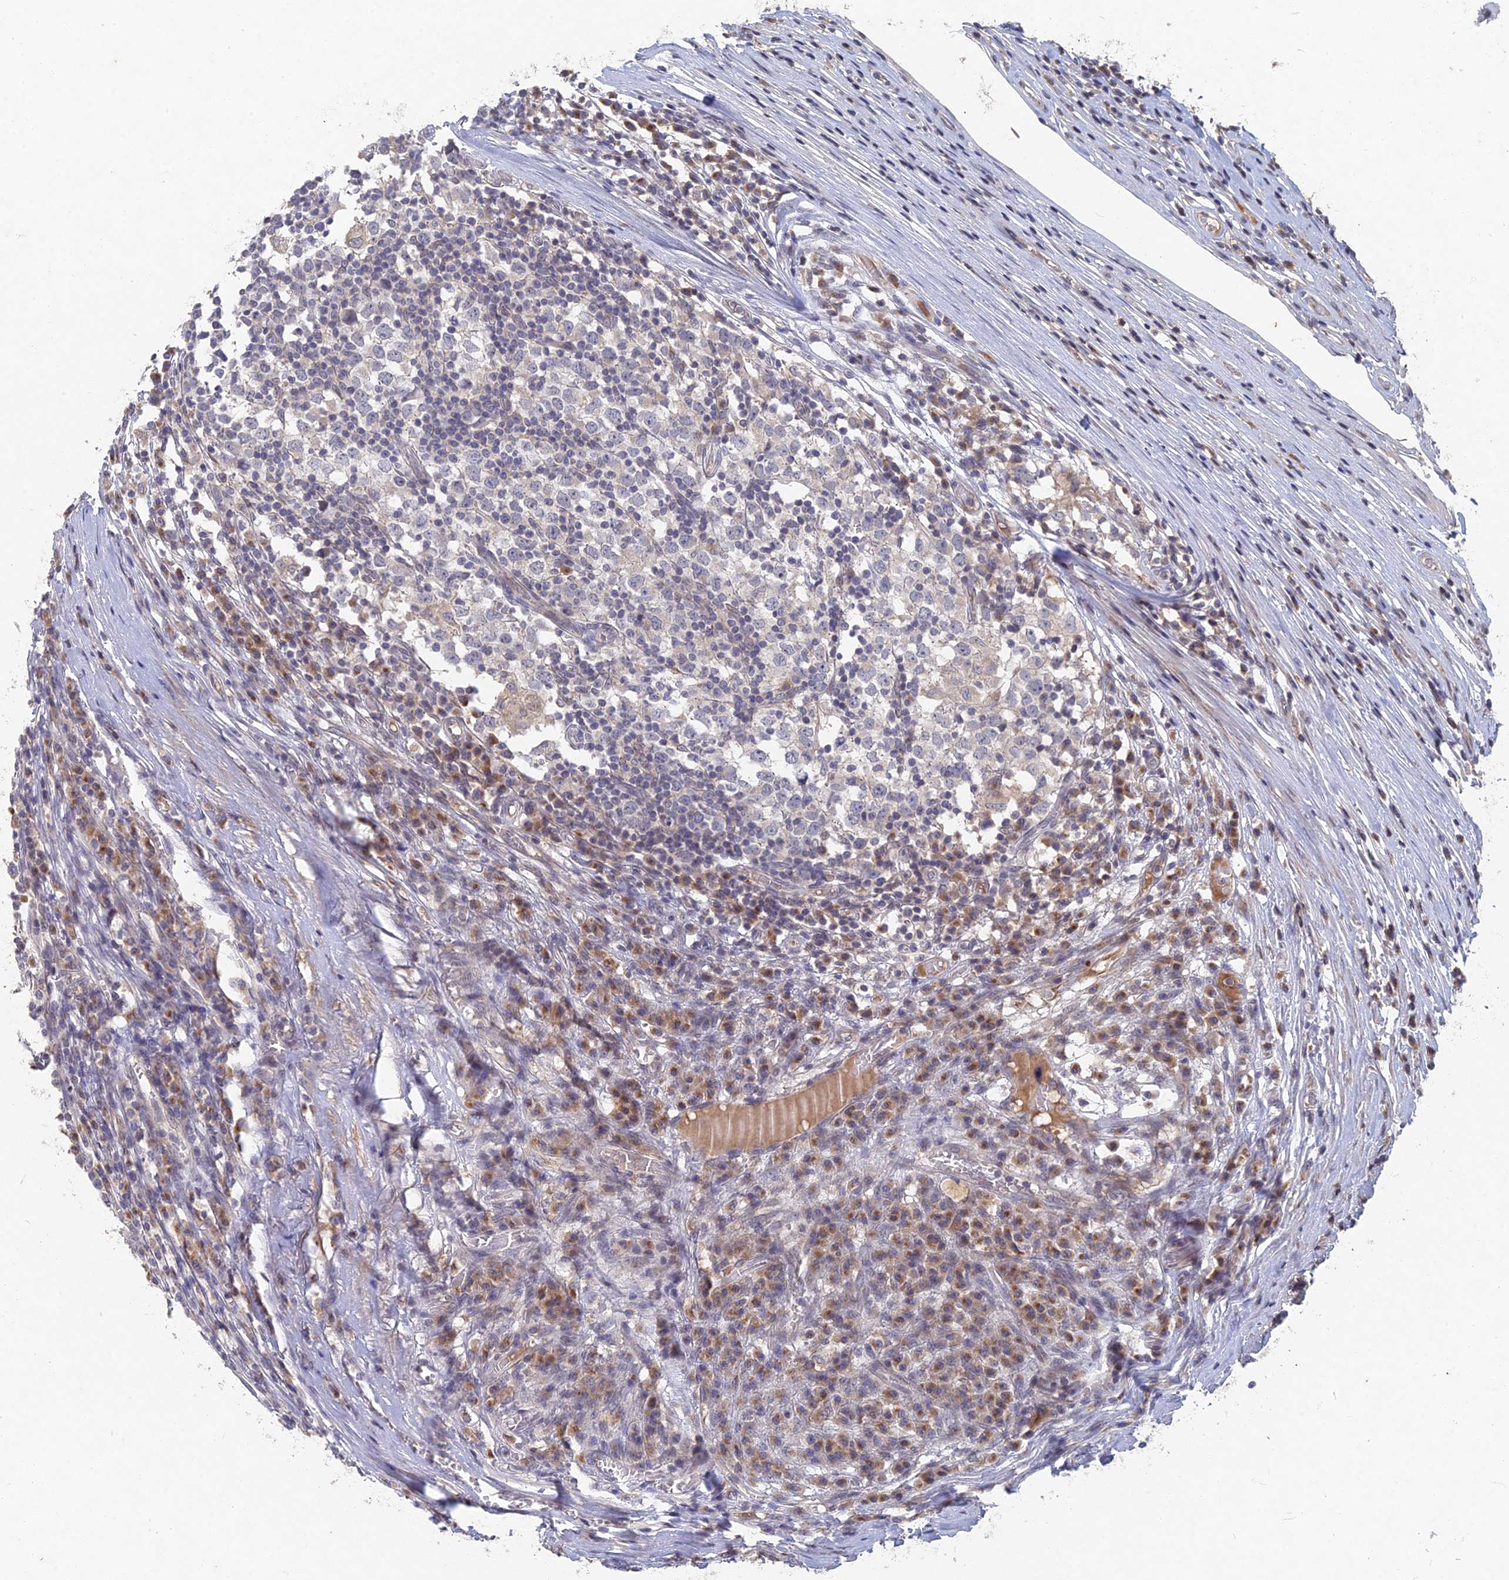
{"staining": {"intensity": "negative", "quantity": "none", "location": "none"}, "tissue": "testis cancer", "cell_type": "Tumor cells", "image_type": "cancer", "snomed": [{"axis": "morphology", "description": "Seminoma, NOS"}, {"axis": "topography", "description": "Testis"}], "caption": "DAB immunohistochemical staining of human seminoma (testis) exhibits no significant staining in tumor cells. (Brightfield microscopy of DAB (3,3'-diaminobenzidine) immunohistochemistry (IHC) at high magnification).", "gene": "GNA15", "patient": {"sex": "male", "age": 65}}